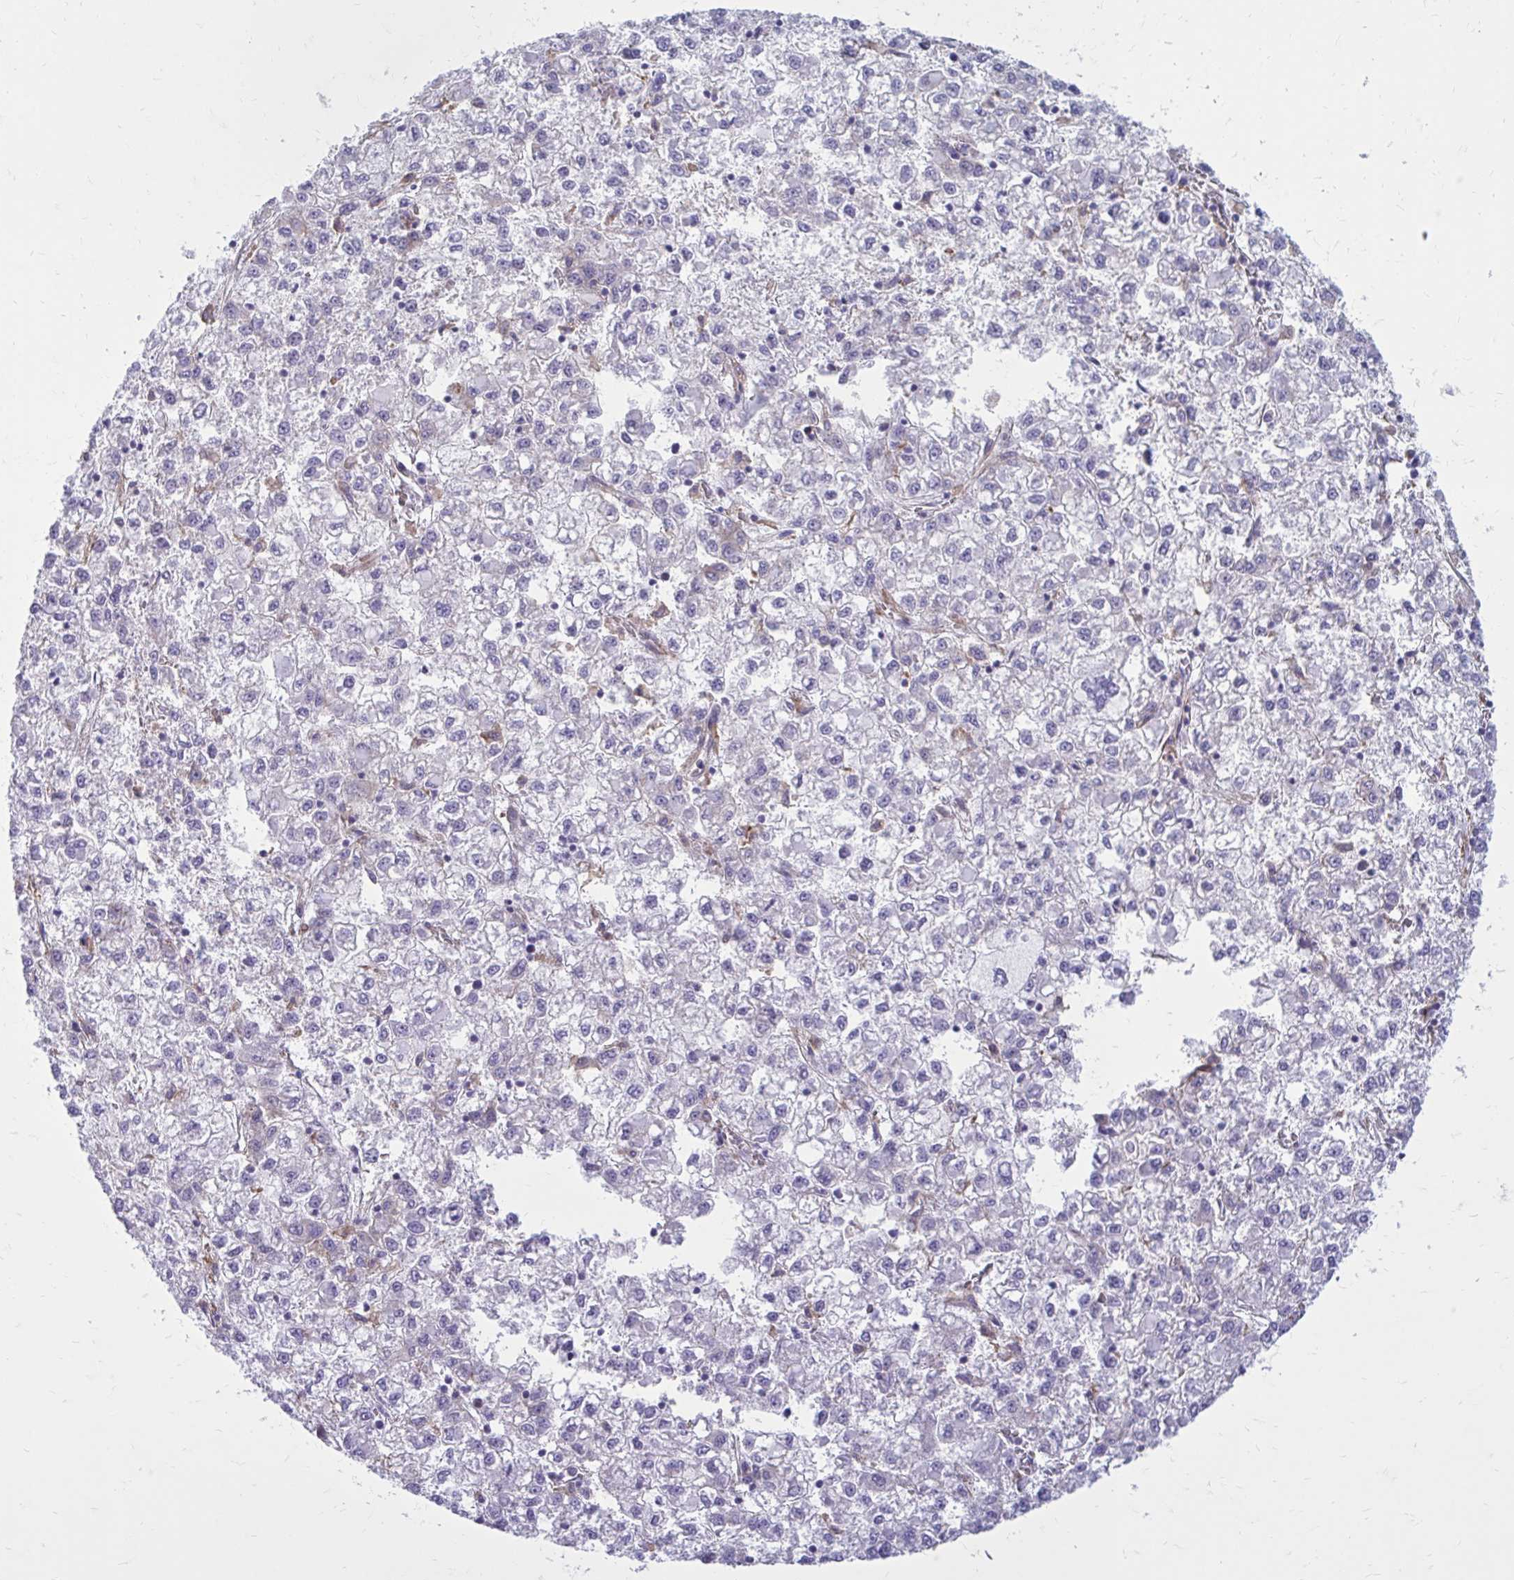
{"staining": {"intensity": "negative", "quantity": "none", "location": "none"}, "tissue": "liver cancer", "cell_type": "Tumor cells", "image_type": "cancer", "snomed": [{"axis": "morphology", "description": "Carcinoma, Hepatocellular, NOS"}, {"axis": "topography", "description": "Liver"}], "caption": "A photomicrograph of liver hepatocellular carcinoma stained for a protein reveals no brown staining in tumor cells.", "gene": "CLTA", "patient": {"sex": "male", "age": 40}}